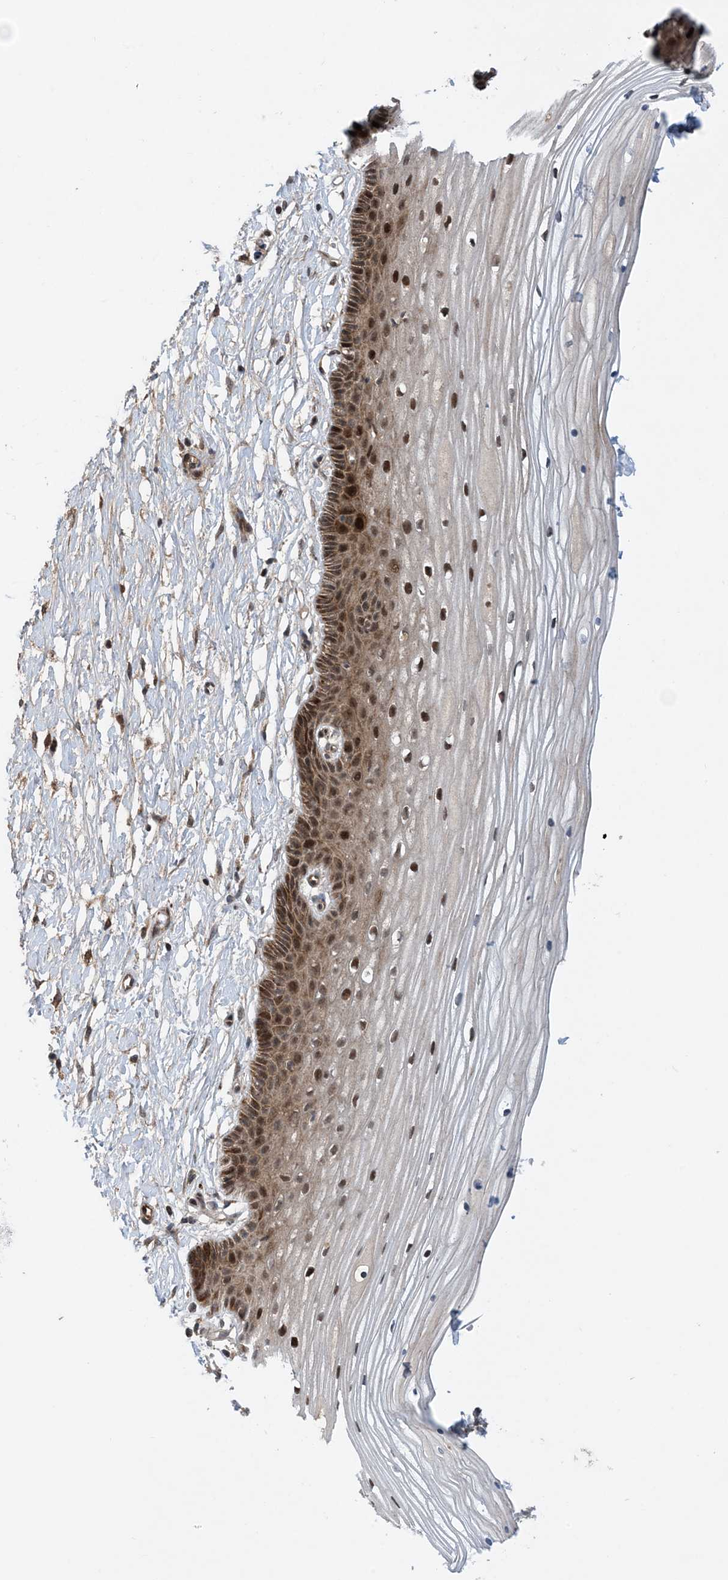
{"staining": {"intensity": "strong", "quantity": "25%-75%", "location": "cytoplasmic/membranous,nuclear"}, "tissue": "vagina", "cell_type": "Squamous epithelial cells", "image_type": "normal", "snomed": [{"axis": "morphology", "description": "Normal tissue, NOS"}, {"axis": "topography", "description": "Vagina"}, {"axis": "topography", "description": "Cervix"}], "caption": "Immunohistochemical staining of benign vagina exhibits high levels of strong cytoplasmic/membranous,nuclear positivity in approximately 25%-75% of squamous epithelial cells. The staining is performed using DAB brown chromogen to label protein expression. The nuclei are counter-stained blue using hematoxylin.", "gene": "HEMK1", "patient": {"sex": "female", "age": 40}}